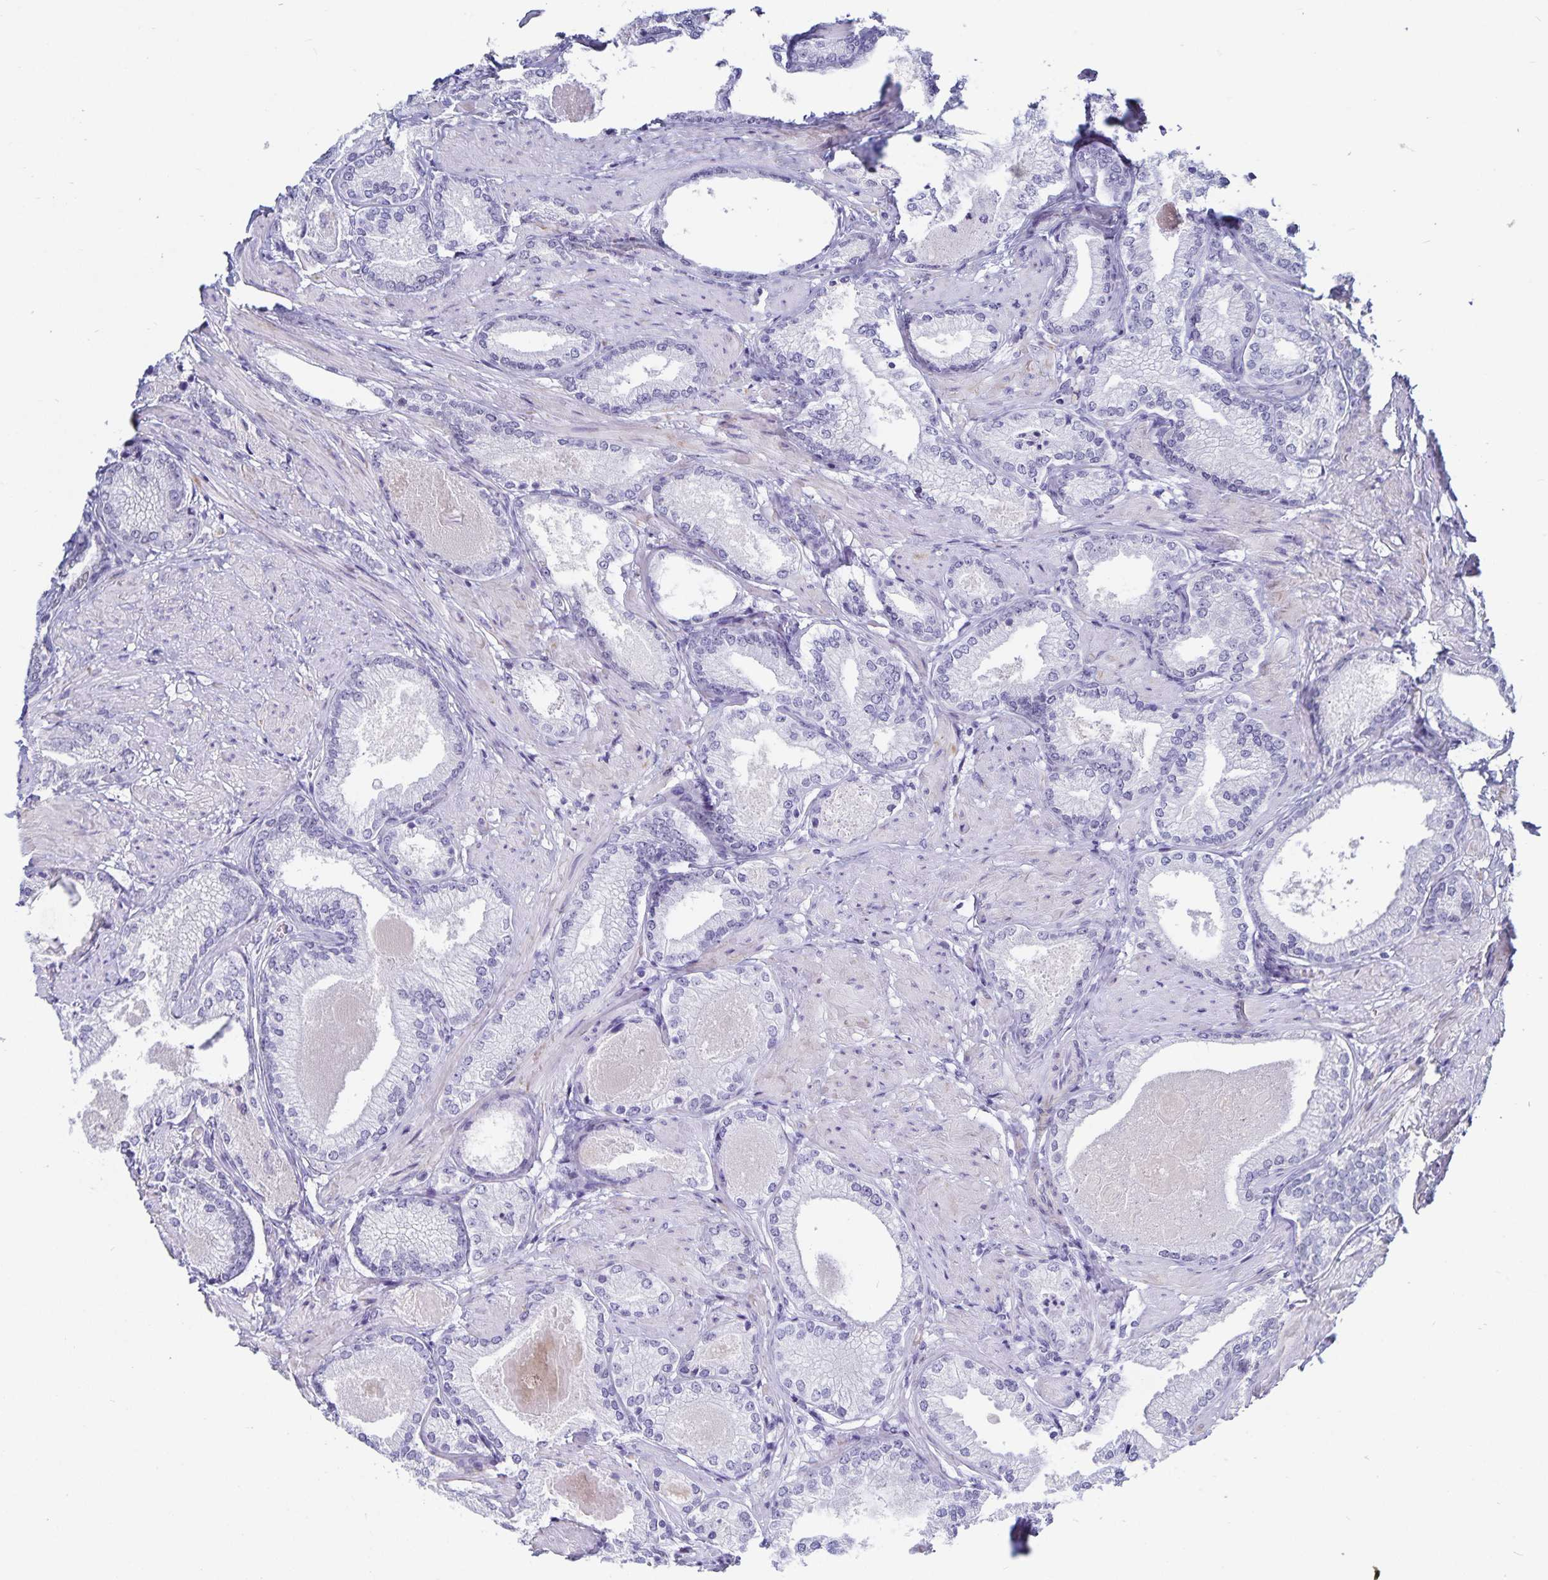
{"staining": {"intensity": "negative", "quantity": "none", "location": "none"}, "tissue": "prostate cancer", "cell_type": "Tumor cells", "image_type": "cancer", "snomed": [{"axis": "morphology", "description": "Adenocarcinoma, High grade"}, {"axis": "topography", "description": "Prostate and seminal vesicle, NOS"}], "caption": "High magnification brightfield microscopy of prostate cancer stained with DAB (brown) and counterstained with hematoxylin (blue): tumor cells show no significant staining.", "gene": "HMGB3", "patient": {"sex": "male", "age": 61}}